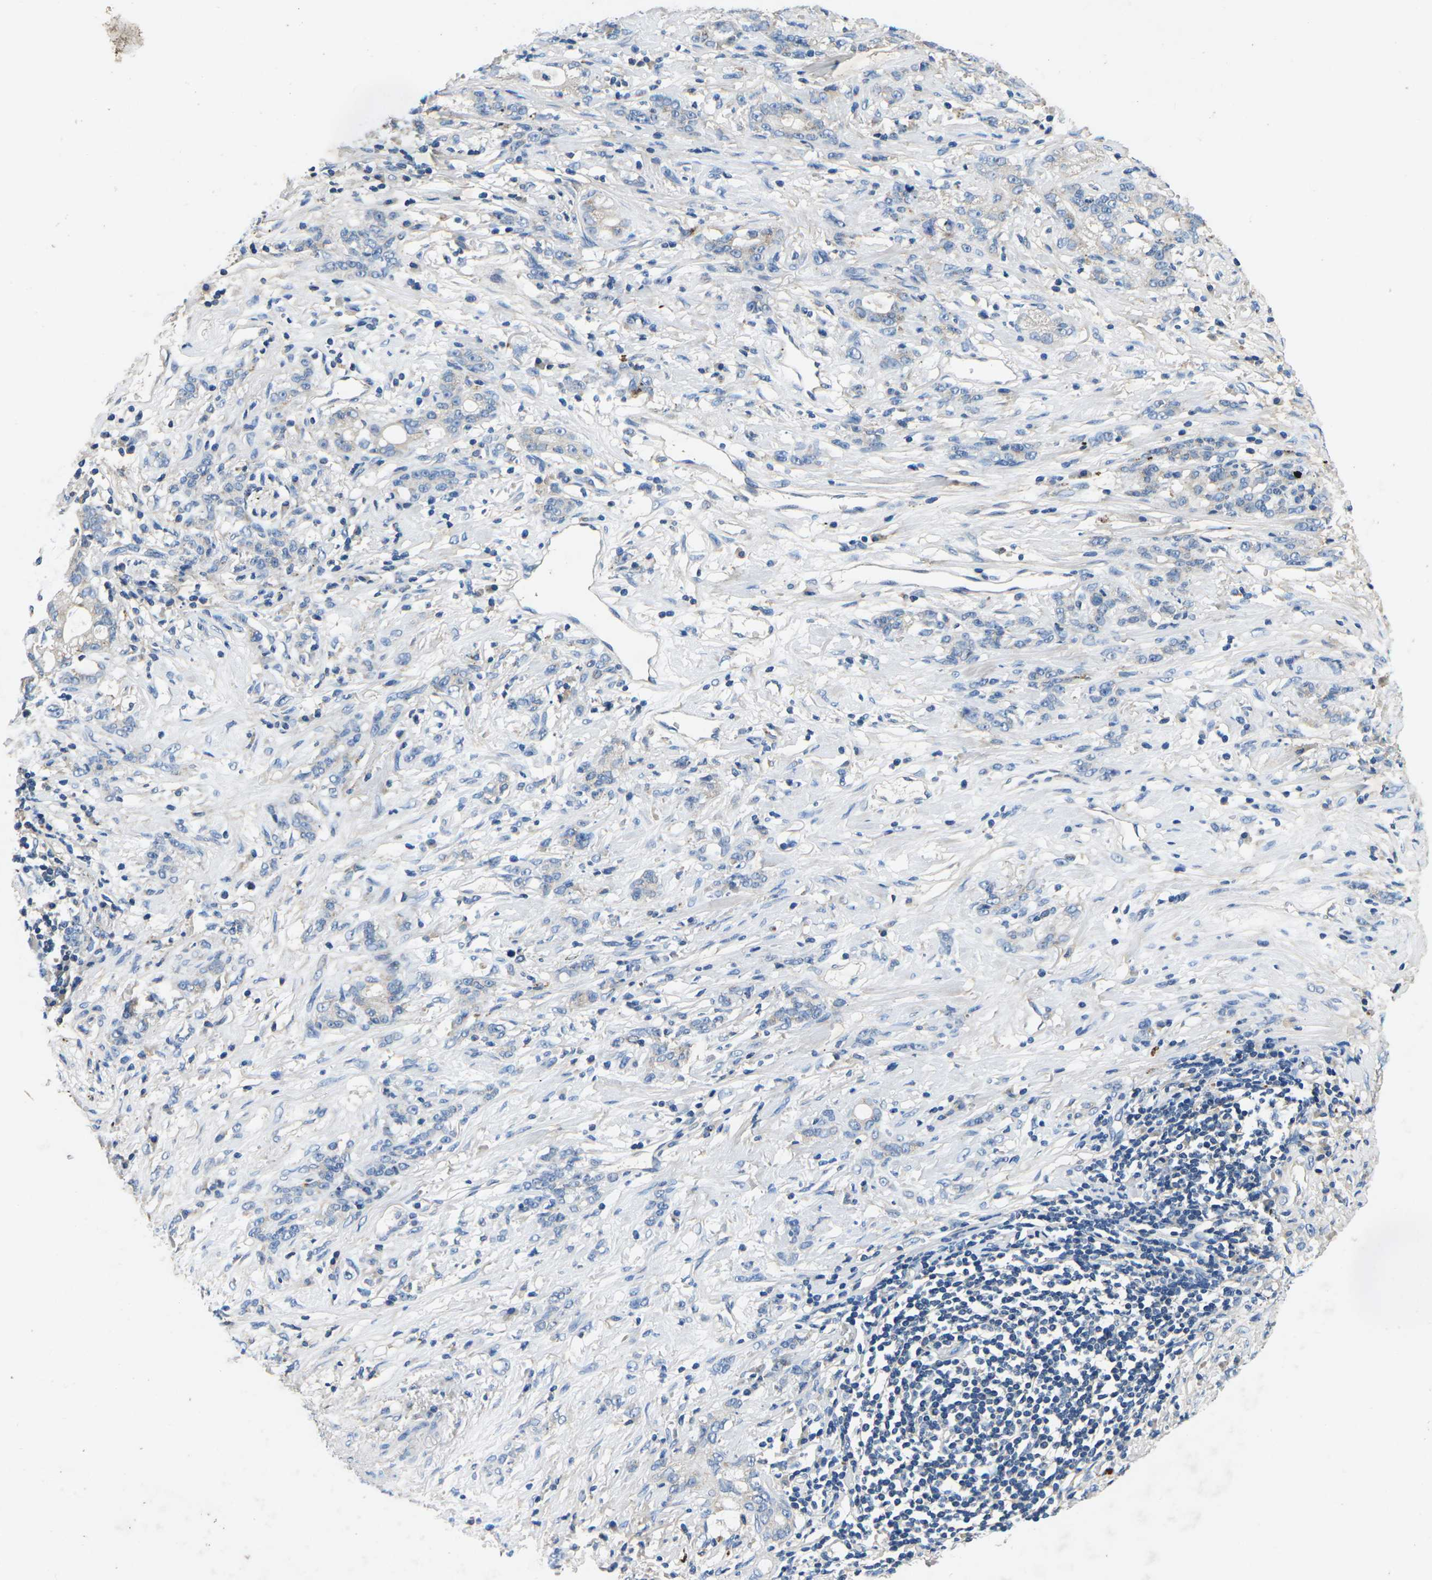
{"staining": {"intensity": "negative", "quantity": "none", "location": "none"}, "tissue": "stomach cancer", "cell_type": "Tumor cells", "image_type": "cancer", "snomed": [{"axis": "morphology", "description": "Adenocarcinoma, NOS"}, {"axis": "topography", "description": "Stomach, lower"}], "caption": "A histopathology image of stomach cancer stained for a protein exhibits no brown staining in tumor cells.", "gene": "PDCD6IP", "patient": {"sex": "male", "age": 88}}